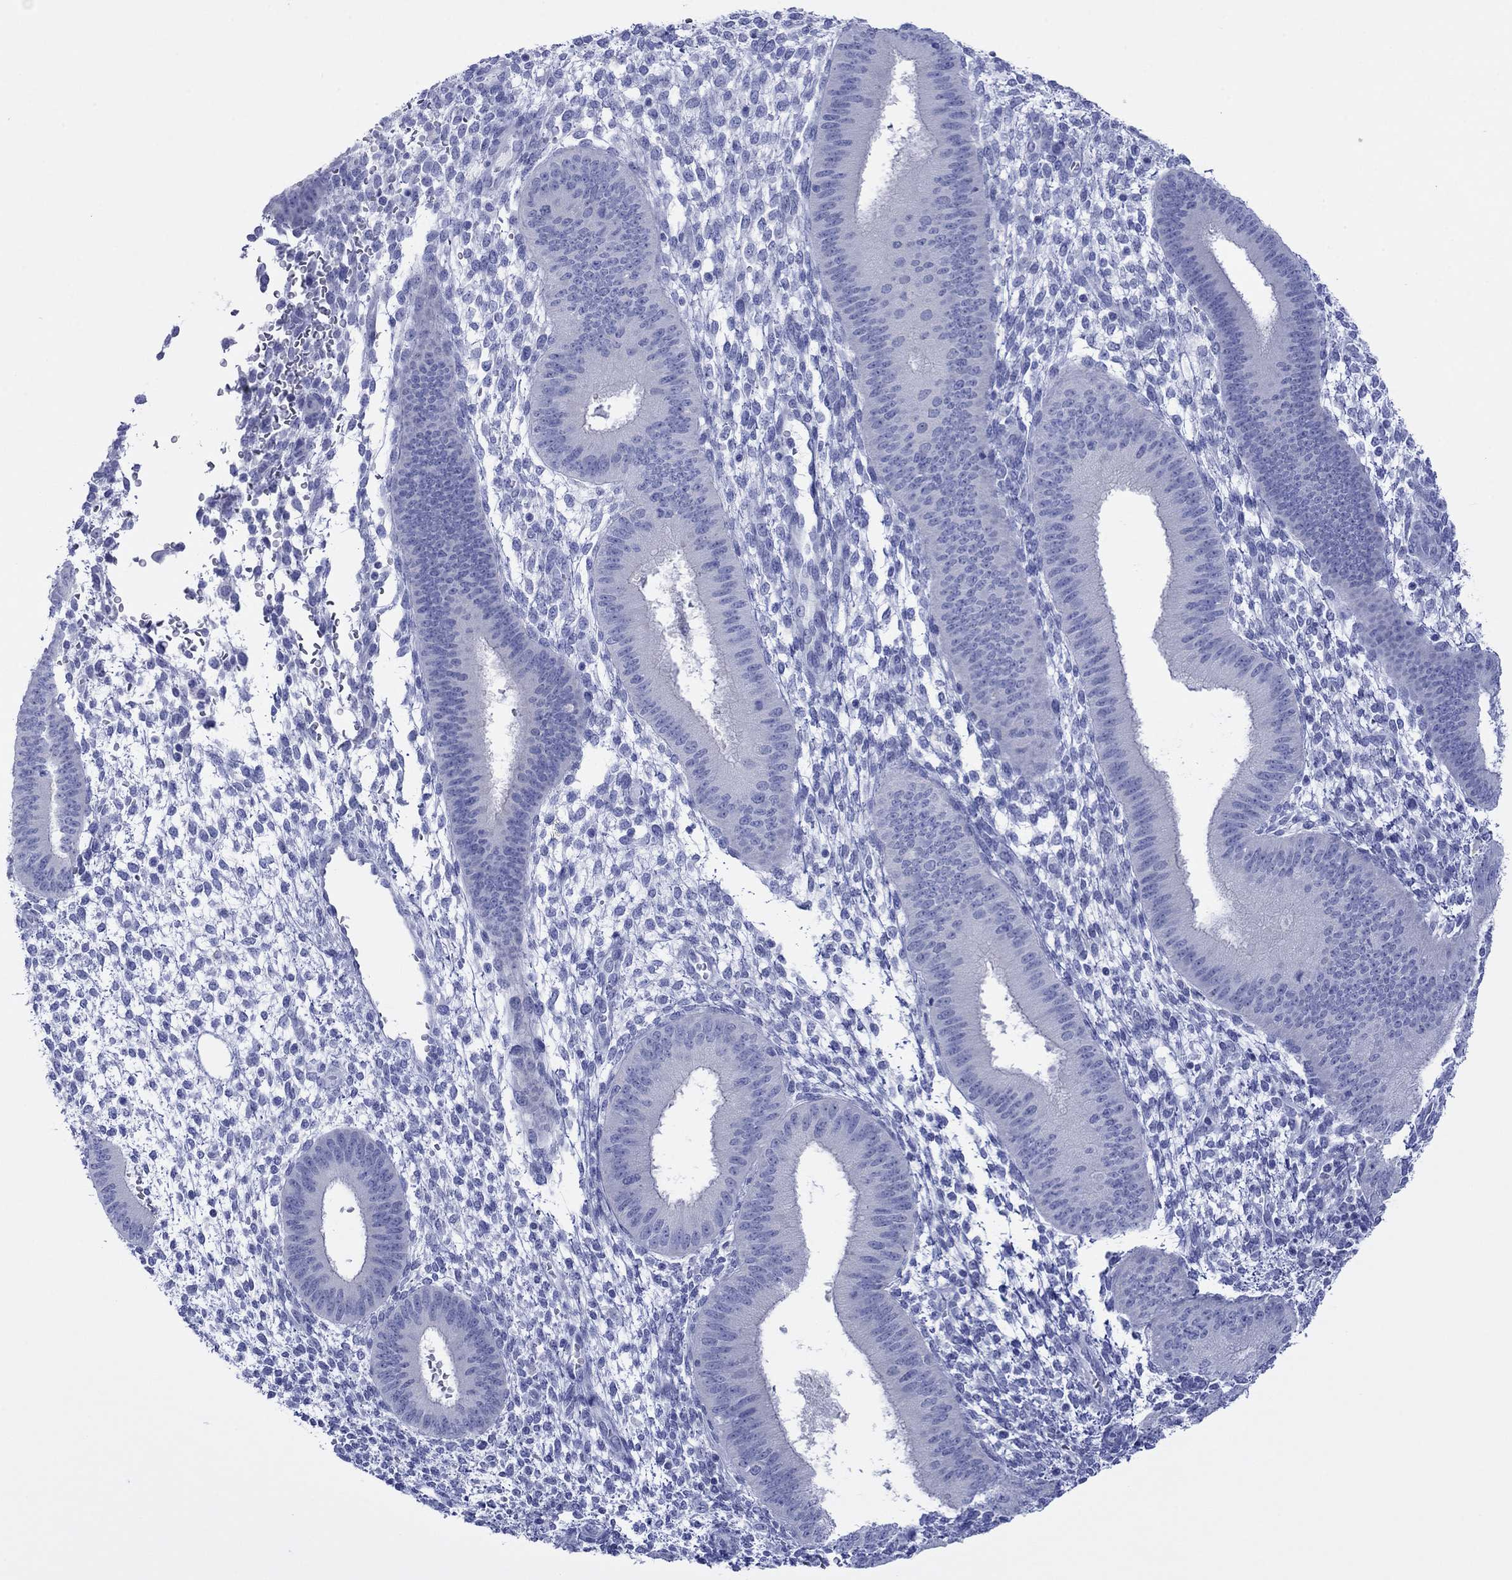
{"staining": {"intensity": "negative", "quantity": "none", "location": "none"}, "tissue": "endometrium", "cell_type": "Cells in endometrial stroma", "image_type": "normal", "snomed": [{"axis": "morphology", "description": "Normal tissue, NOS"}, {"axis": "topography", "description": "Endometrium"}], "caption": "DAB immunohistochemical staining of benign endometrium exhibits no significant staining in cells in endometrial stroma. The staining is performed using DAB (3,3'-diaminobenzidine) brown chromogen with nuclei counter-stained in using hematoxylin.", "gene": "MLANA", "patient": {"sex": "female", "age": 39}}